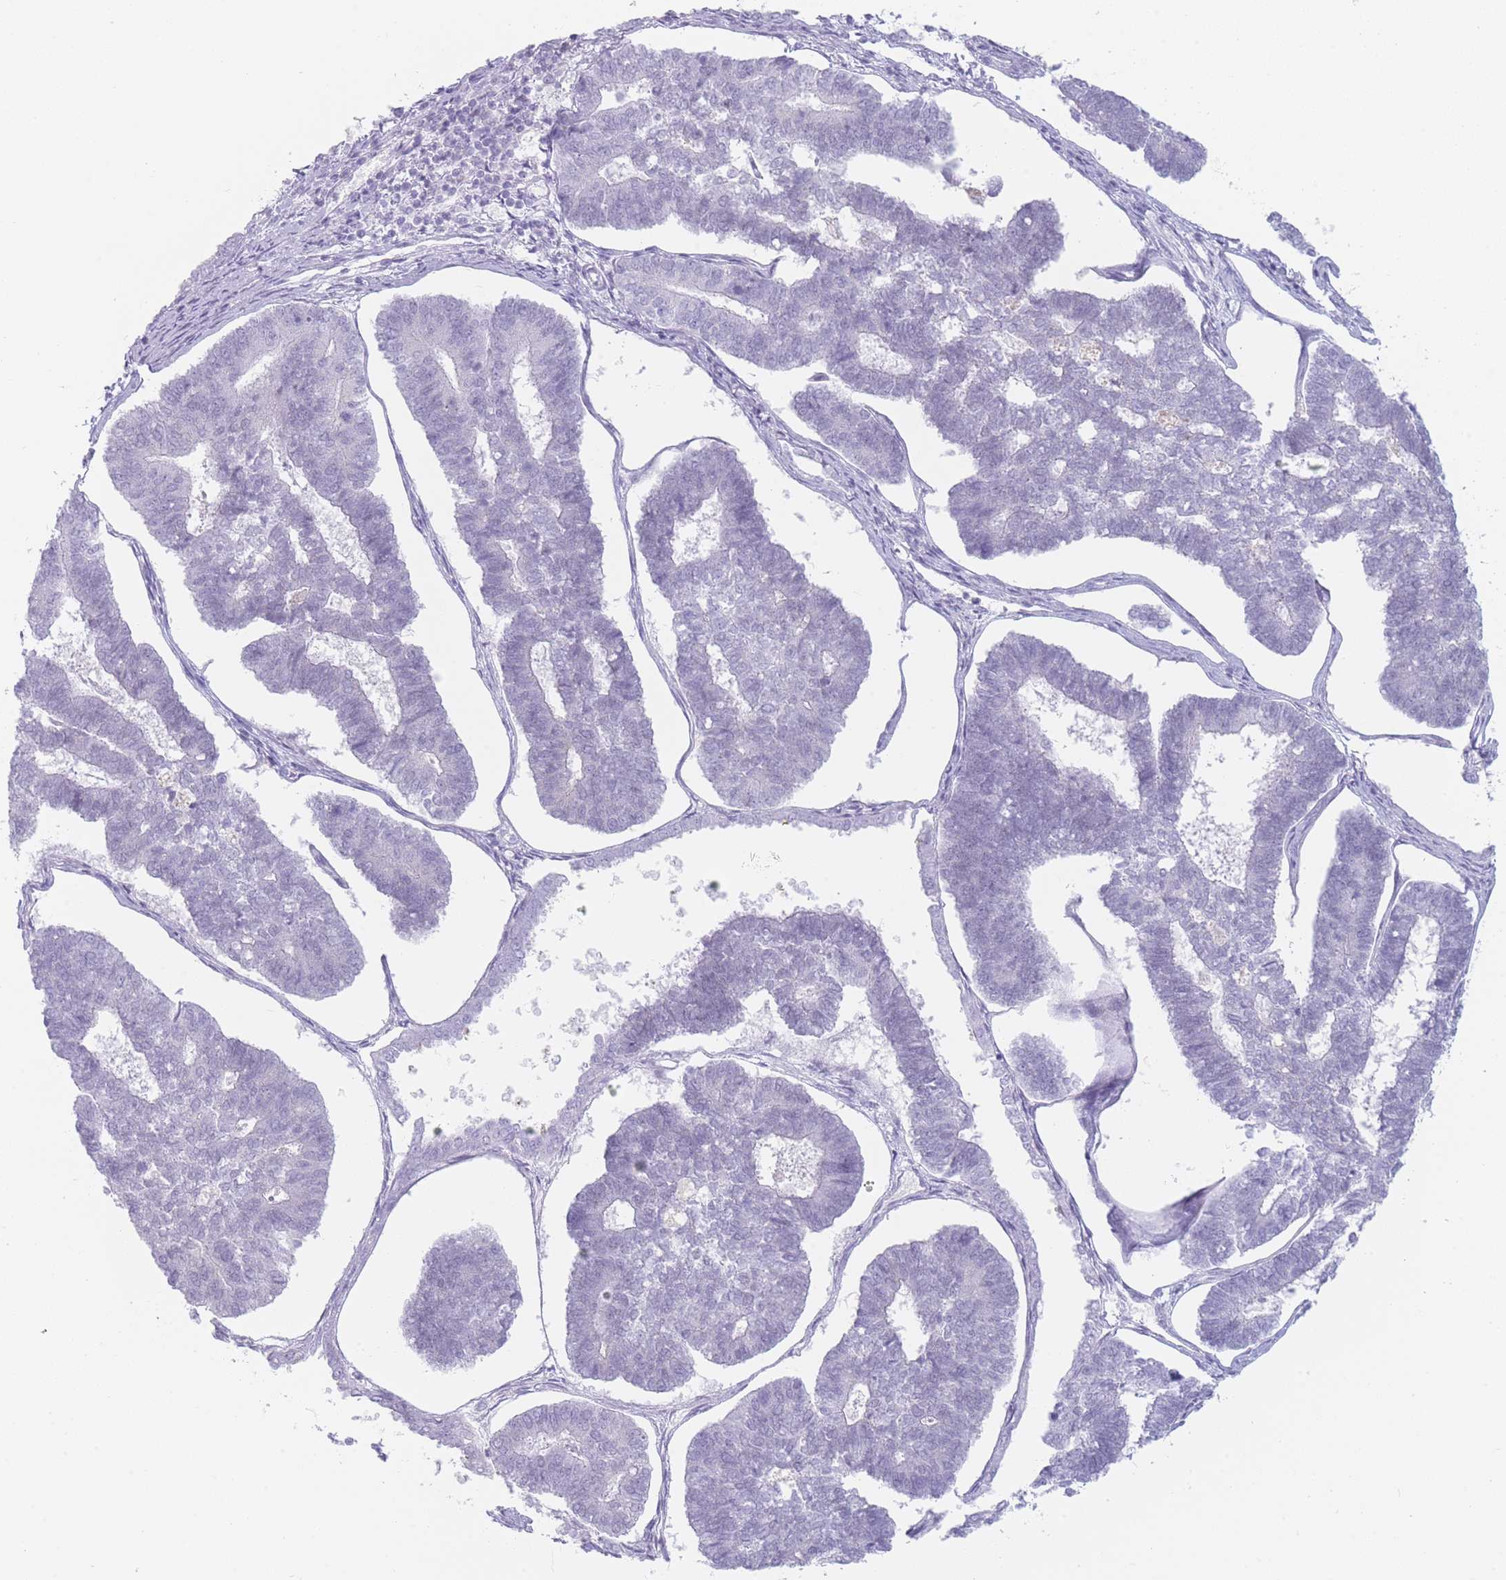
{"staining": {"intensity": "negative", "quantity": "none", "location": "none"}, "tissue": "endometrial cancer", "cell_type": "Tumor cells", "image_type": "cancer", "snomed": [{"axis": "morphology", "description": "Adenocarcinoma, NOS"}, {"axis": "topography", "description": "Endometrium"}], "caption": "A micrograph of human endometrial cancer is negative for staining in tumor cells.", "gene": "IFNA6", "patient": {"sex": "female", "age": 70}}